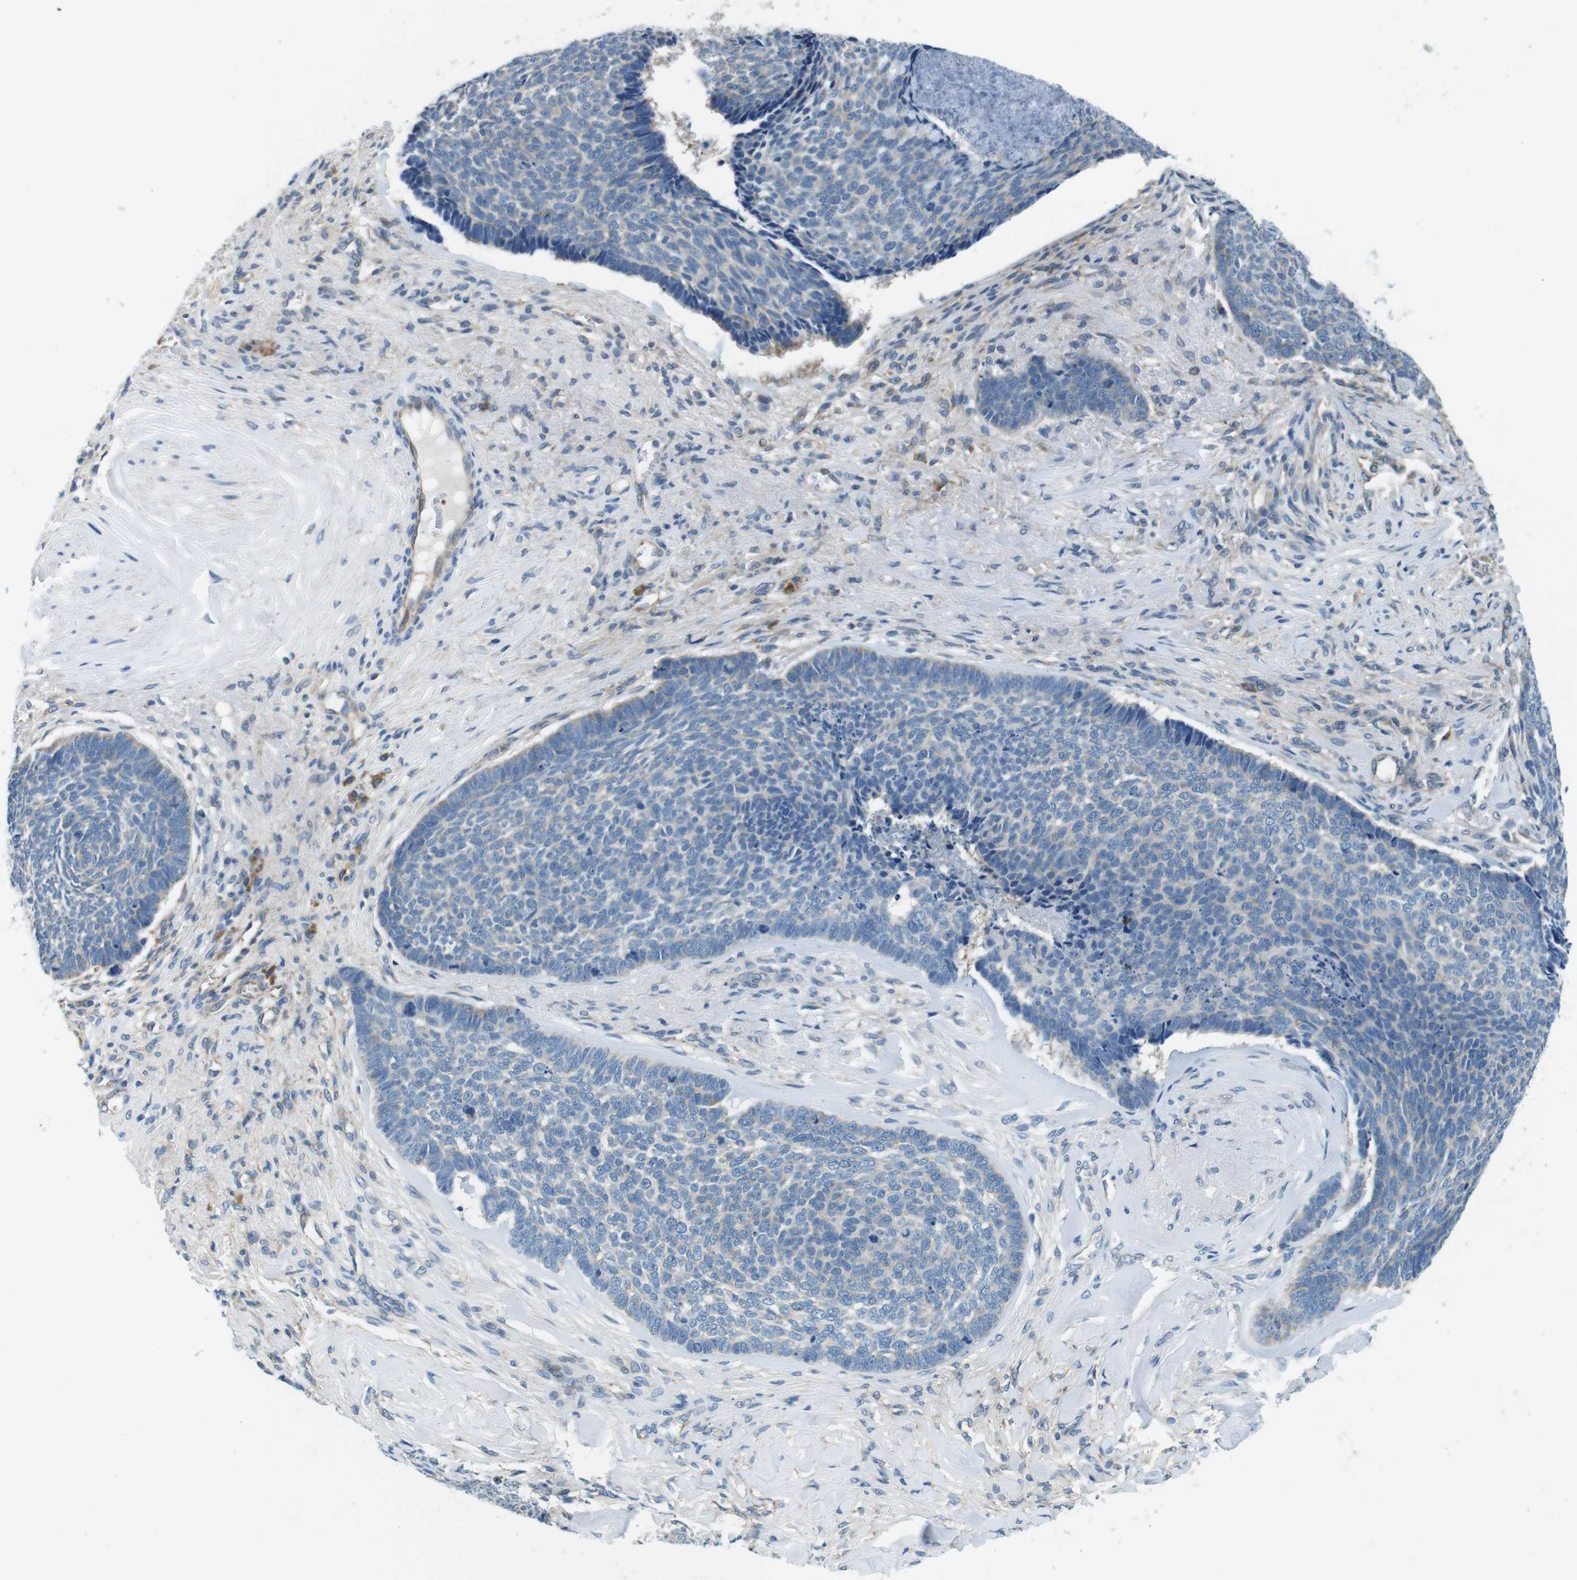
{"staining": {"intensity": "moderate", "quantity": "<25%", "location": "cytoplasmic/membranous"}, "tissue": "skin cancer", "cell_type": "Tumor cells", "image_type": "cancer", "snomed": [{"axis": "morphology", "description": "Basal cell carcinoma"}, {"axis": "topography", "description": "Skin"}], "caption": "The photomicrograph reveals immunohistochemical staining of skin cancer (basal cell carcinoma). There is moderate cytoplasmic/membranous staining is seen in about <25% of tumor cells.", "gene": "EIF2B5", "patient": {"sex": "male", "age": 84}}